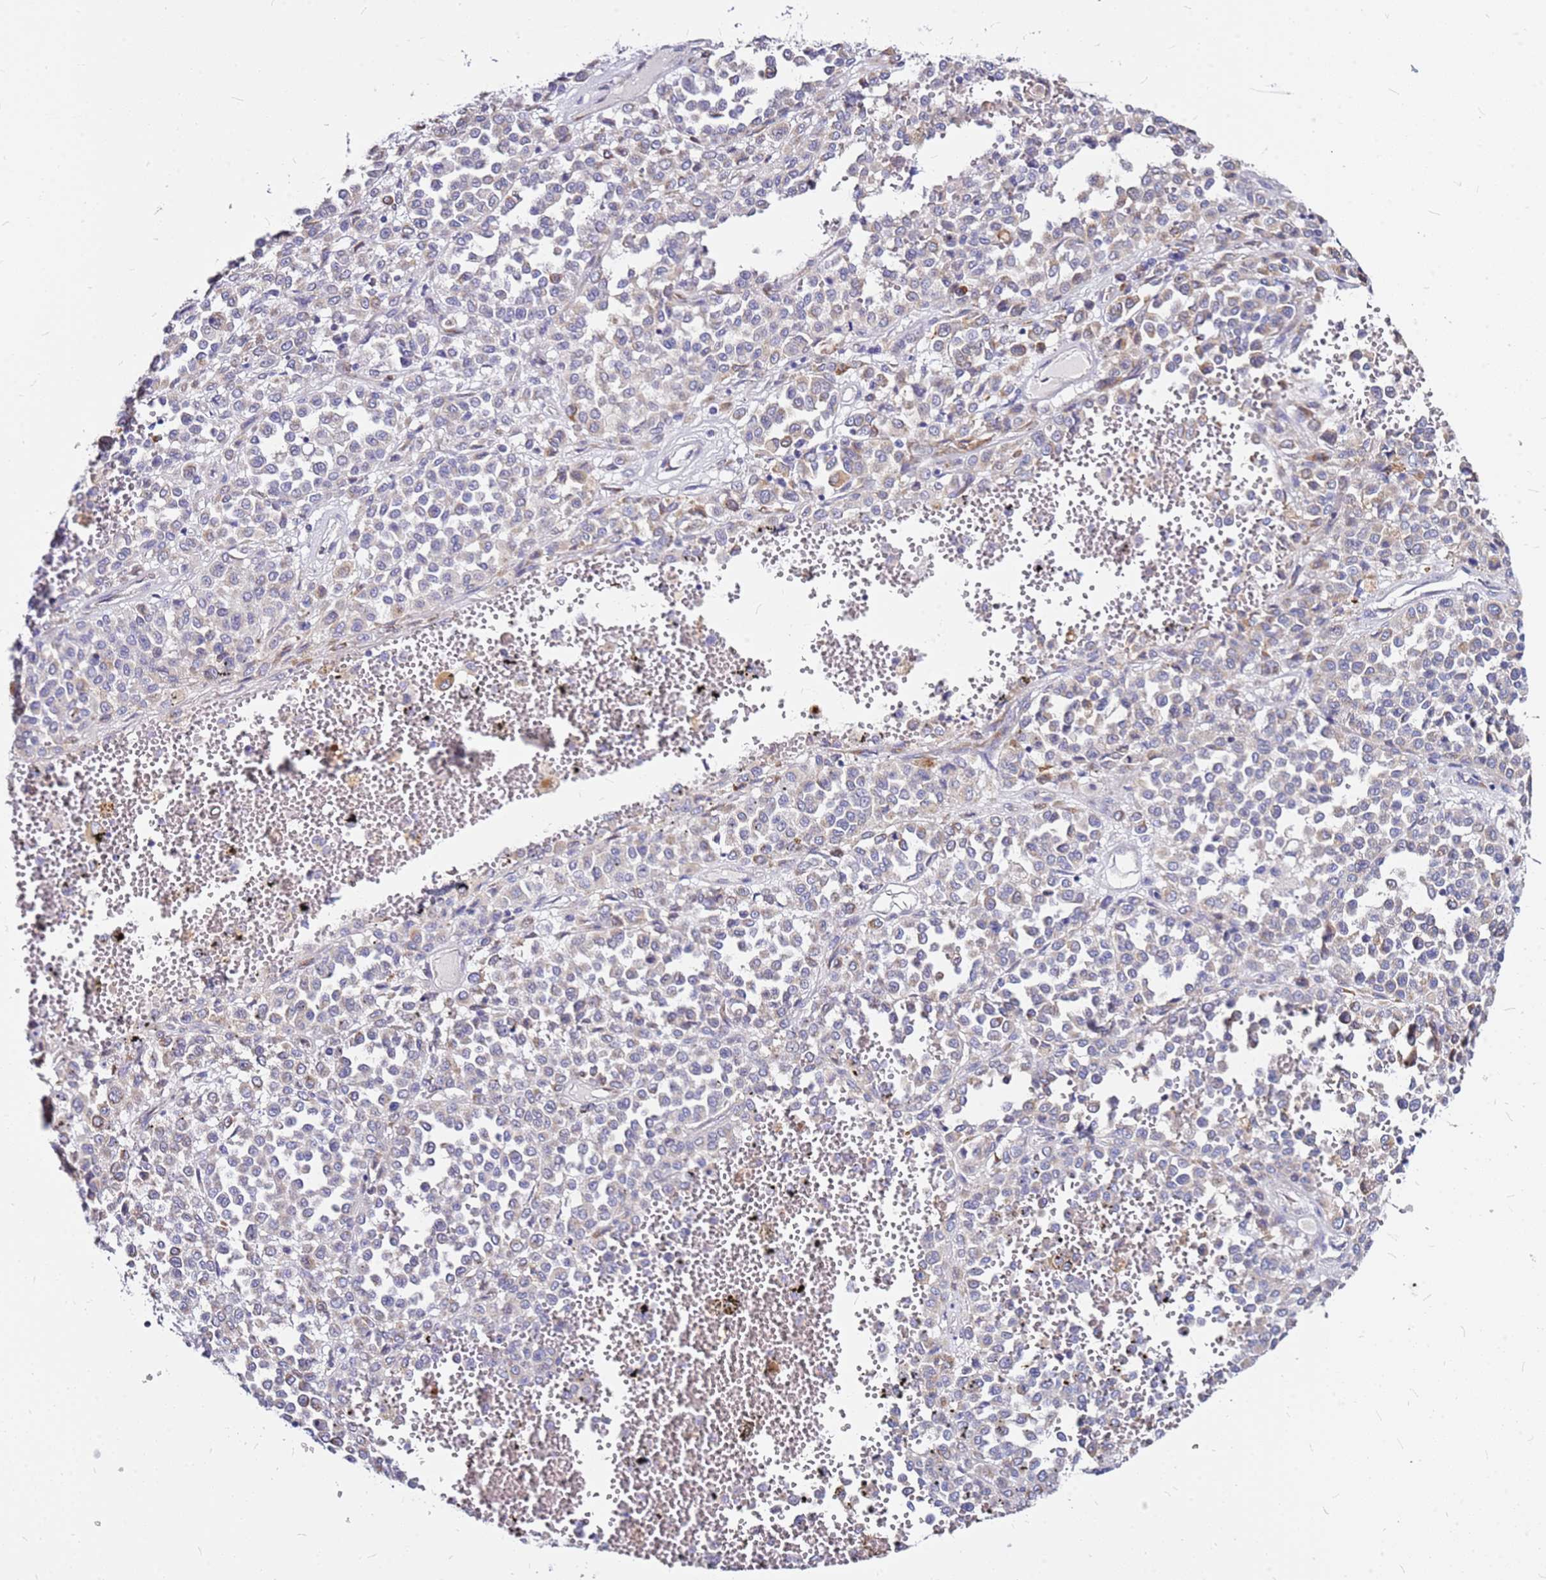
{"staining": {"intensity": "negative", "quantity": "none", "location": "none"}, "tissue": "melanoma", "cell_type": "Tumor cells", "image_type": "cancer", "snomed": [{"axis": "morphology", "description": "Malignant melanoma, Metastatic site"}, {"axis": "topography", "description": "Pancreas"}], "caption": "This is an immunohistochemistry micrograph of human melanoma. There is no staining in tumor cells.", "gene": "CASD1", "patient": {"sex": "female", "age": 30}}